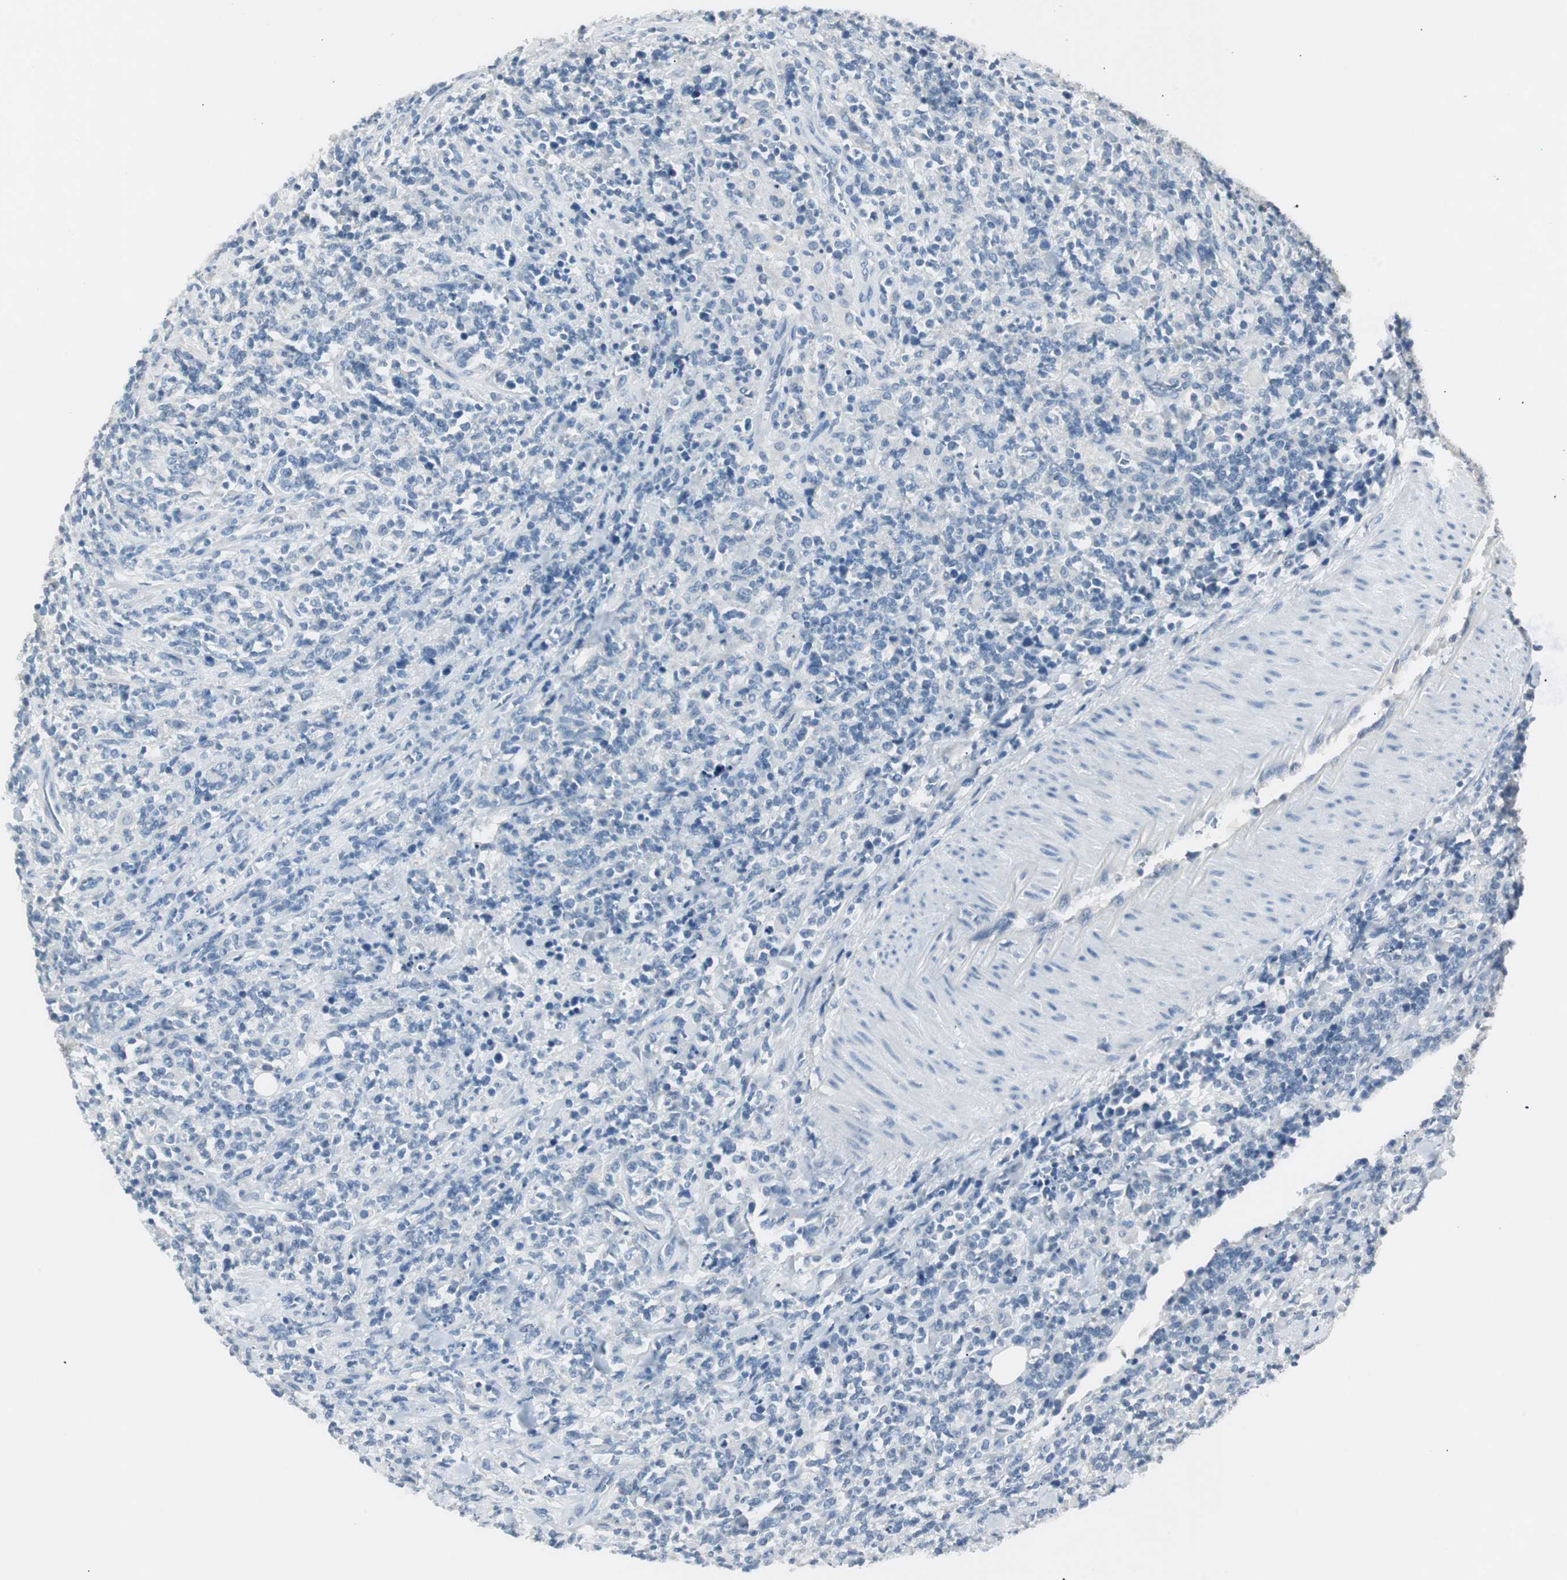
{"staining": {"intensity": "negative", "quantity": "none", "location": "none"}, "tissue": "lymphoma", "cell_type": "Tumor cells", "image_type": "cancer", "snomed": [{"axis": "morphology", "description": "Malignant lymphoma, non-Hodgkin's type, High grade"}, {"axis": "topography", "description": "Soft tissue"}], "caption": "Lymphoma was stained to show a protein in brown. There is no significant expression in tumor cells. (DAB immunohistochemistry (IHC) with hematoxylin counter stain).", "gene": "LRP2", "patient": {"sex": "male", "age": 18}}